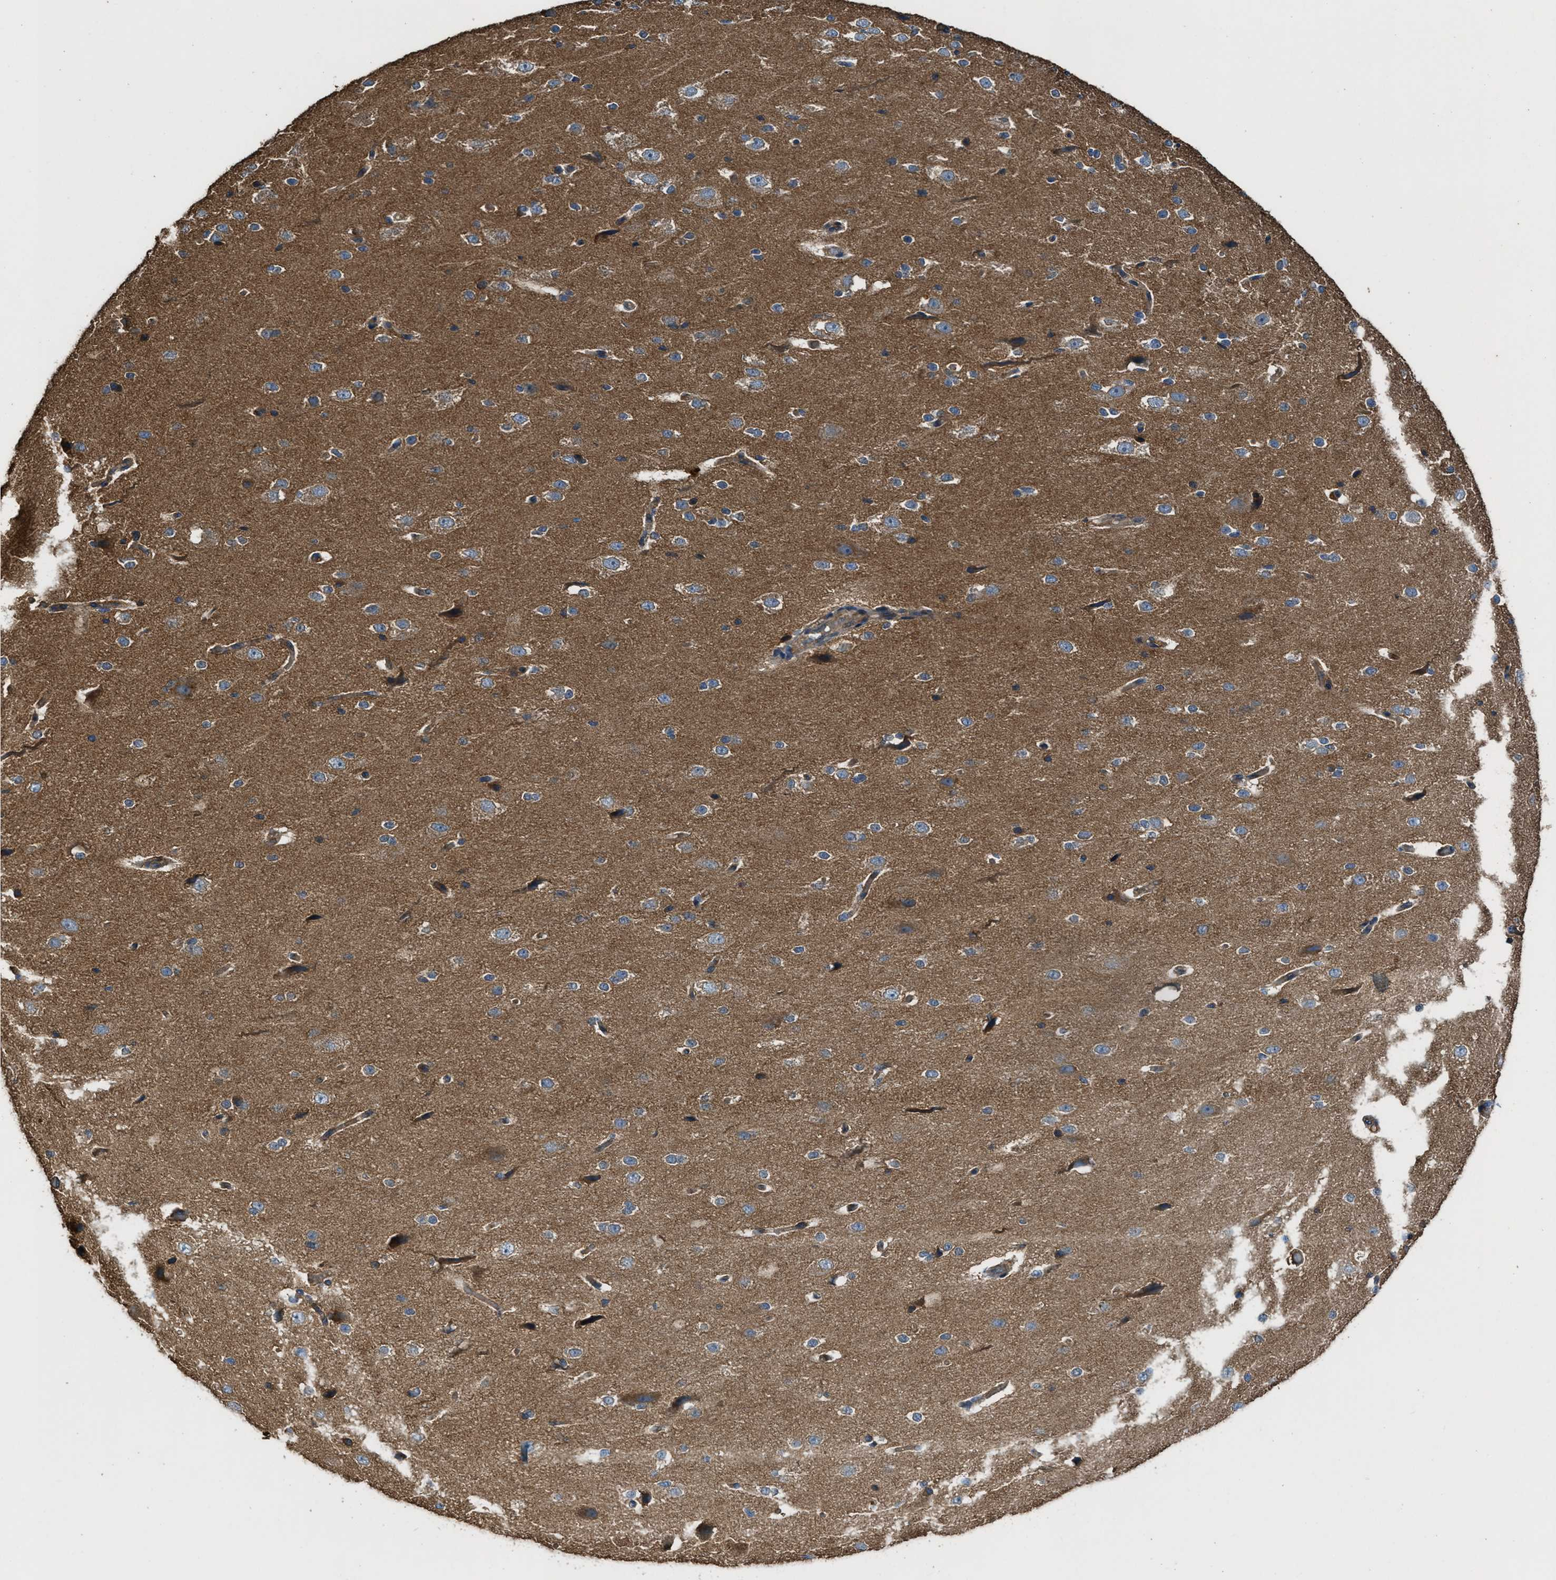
{"staining": {"intensity": "moderate", "quantity": ">75%", "location": "cytoplasmic/membranous"}, "tissue": "cerebral cortex", "cell_type": "Endothelial cells", "image_type": "normal", "snomed": [{"axis": "morphology", "description": "Normal tissue, NOS"}, {"axis": "morphology", "description": "Developmental malformation"}, {"axis": "topography", "description": "Cerebral cortex"}], "caption": "This is a histology image of immunohistochemistry (IHC) staining of normal cerebral cortex, which shows moderate staining in the cytoplasmic/membranous of endothelial cells.", "gene": "MAP3K8", "patient": {"sex": "female", "age": 30}}